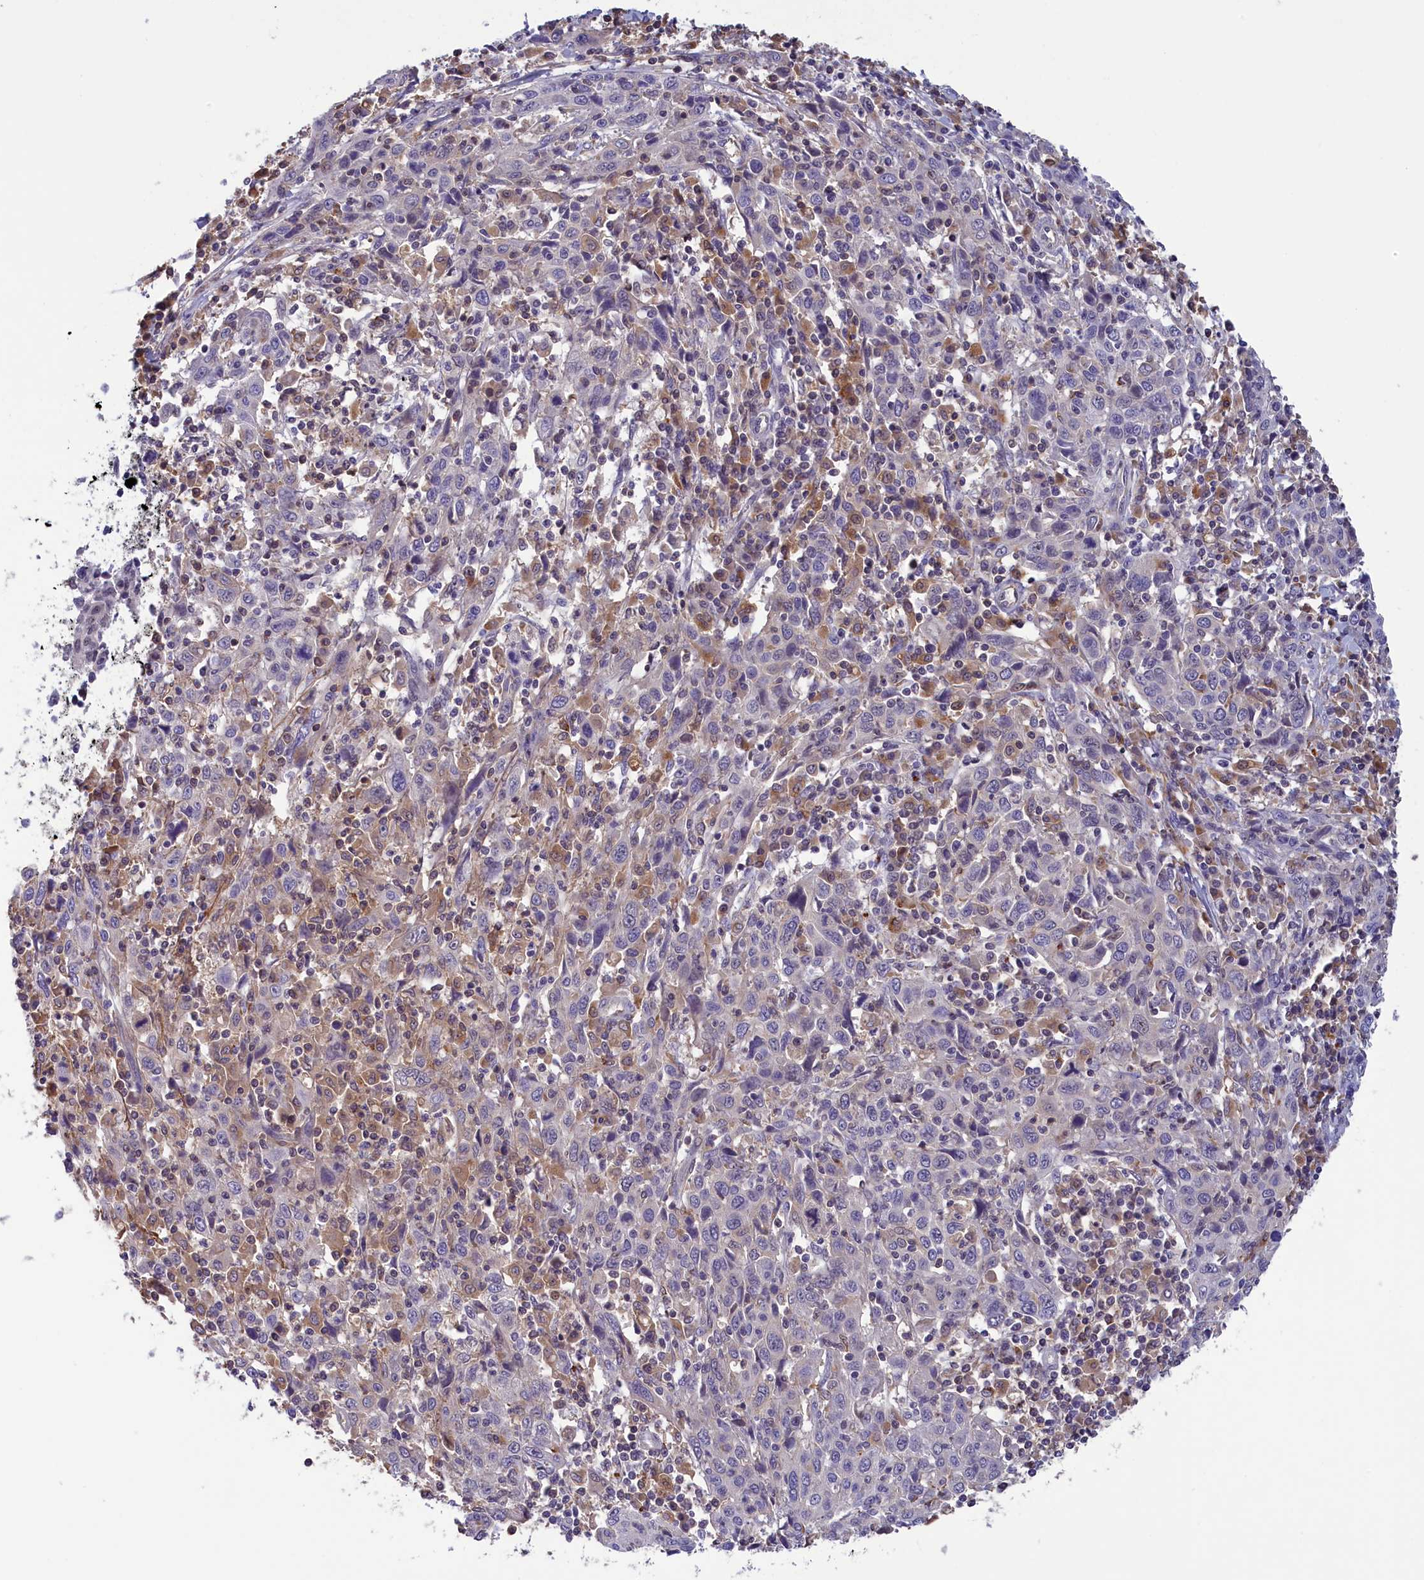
{"staining": {"intensity": "negative", "quantity": "none", "location": "none"}, "tissue": "cervical cancer", "cell_type": "Tumor cells", "image_type": "cancer", "snomed": [{"axis": "morphology", "description": "Squamous cell carcinoma, NOS"}, {"axis": "topography", "description": "Cervix"}], "caption": "Immunohistochemical staining of cervical cancer exhibits no significant expression in tumor cells.", "gene": "STYX", "patient": {"sex": "female", "age": 46}}